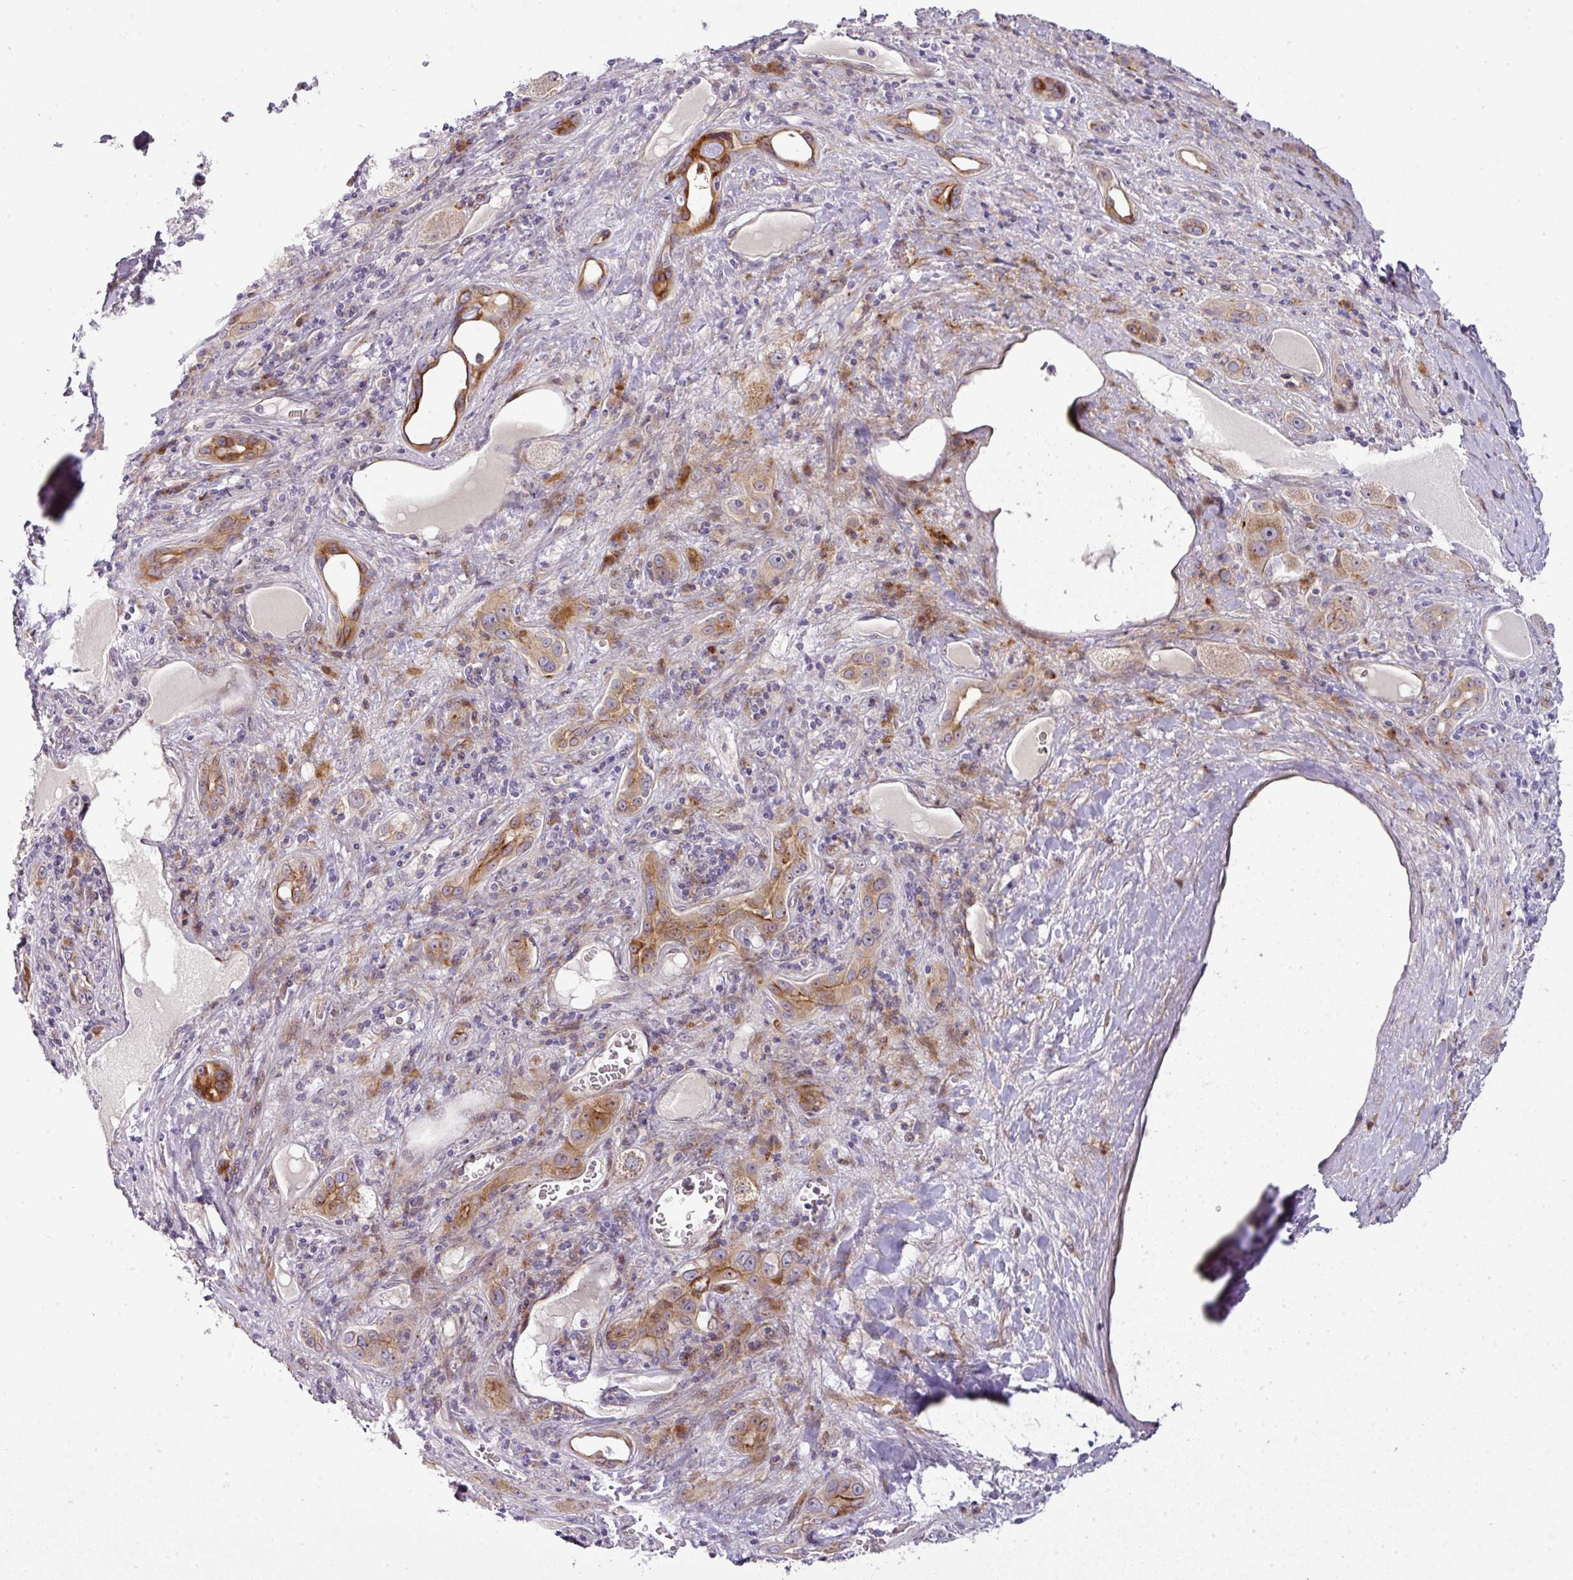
{"staining": {"intensity": "moderate", "quantity": "25%-75%", "location": "cytoplasmic/membranous,nuclear"}, "tissue": "liver cancer", "cell_type": "Tumor cells", "image_type": "cancer", "snomed": [{"axis": "morphology", "description": "Carcinoma, Hepatocellular, NOS"}, {"axis": "topography", "description": "Liver"}], "caption": "About 25%-75% of tumor cells in human liver cancer demonstrate moderate cytoplasmic/membranous and nuclear protein positivity as visualized by brown immunohistochemical staining.", "gene": "ATP6V1F", "patient": {"sex": "female", "age": 73}}